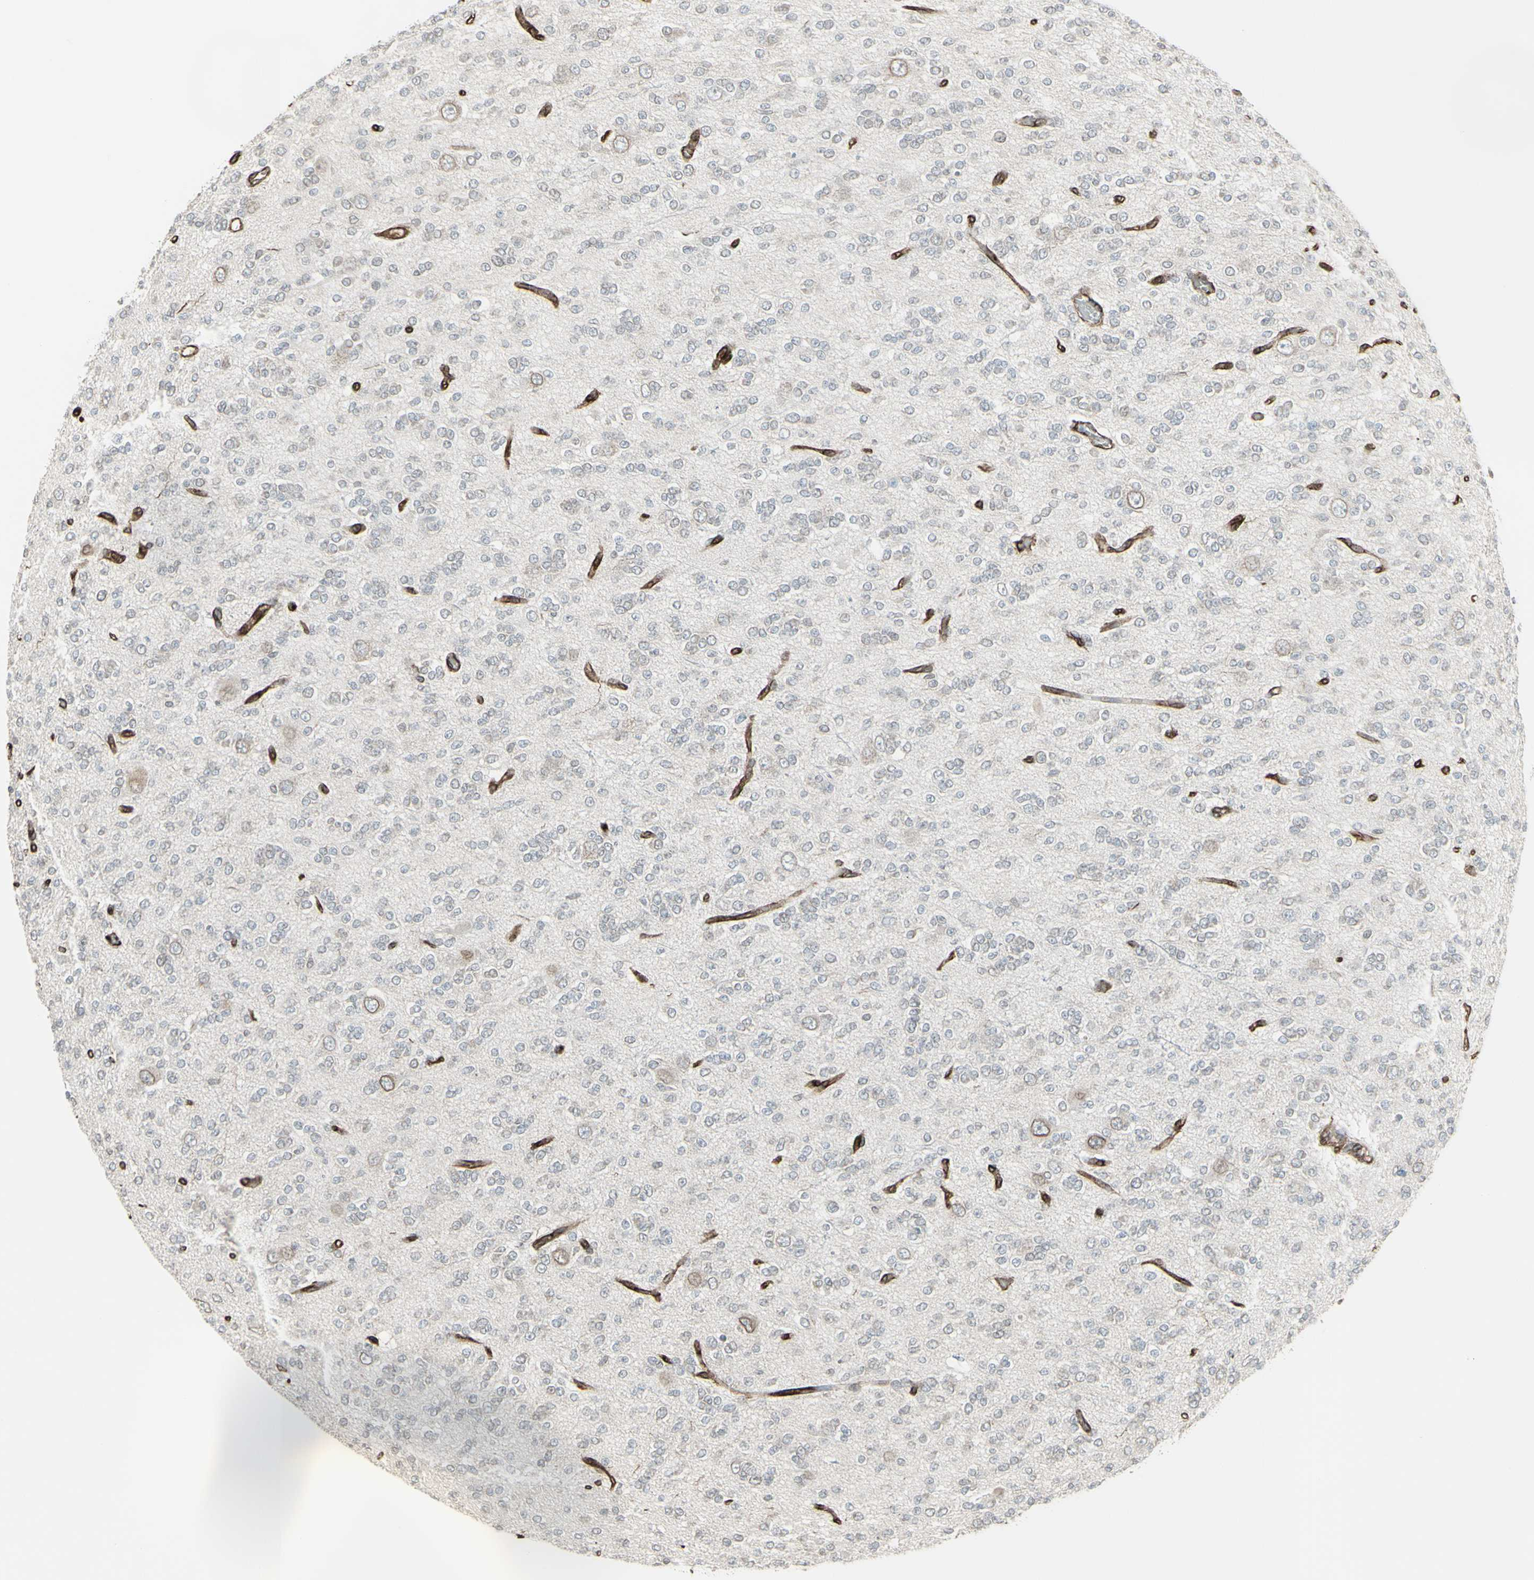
{"staining": {"intensity": "weak", "quantity": "<25%", "location": "cytoplasmic/membranous,nuclear"}, "tissue": "glioma", "cell_type": "Tumor cells", "image_type": "cancer", "snomed": [{"axis": "morphology", "description": "Glioma, malignant, Low grade"}, {"axis": "topography", "description": "Brain"}], "caption": "An image of human glioma is negative for staining in tumor cells.", "gene": "DTX3L", "patient": {"sex": "male", "age": 38}}